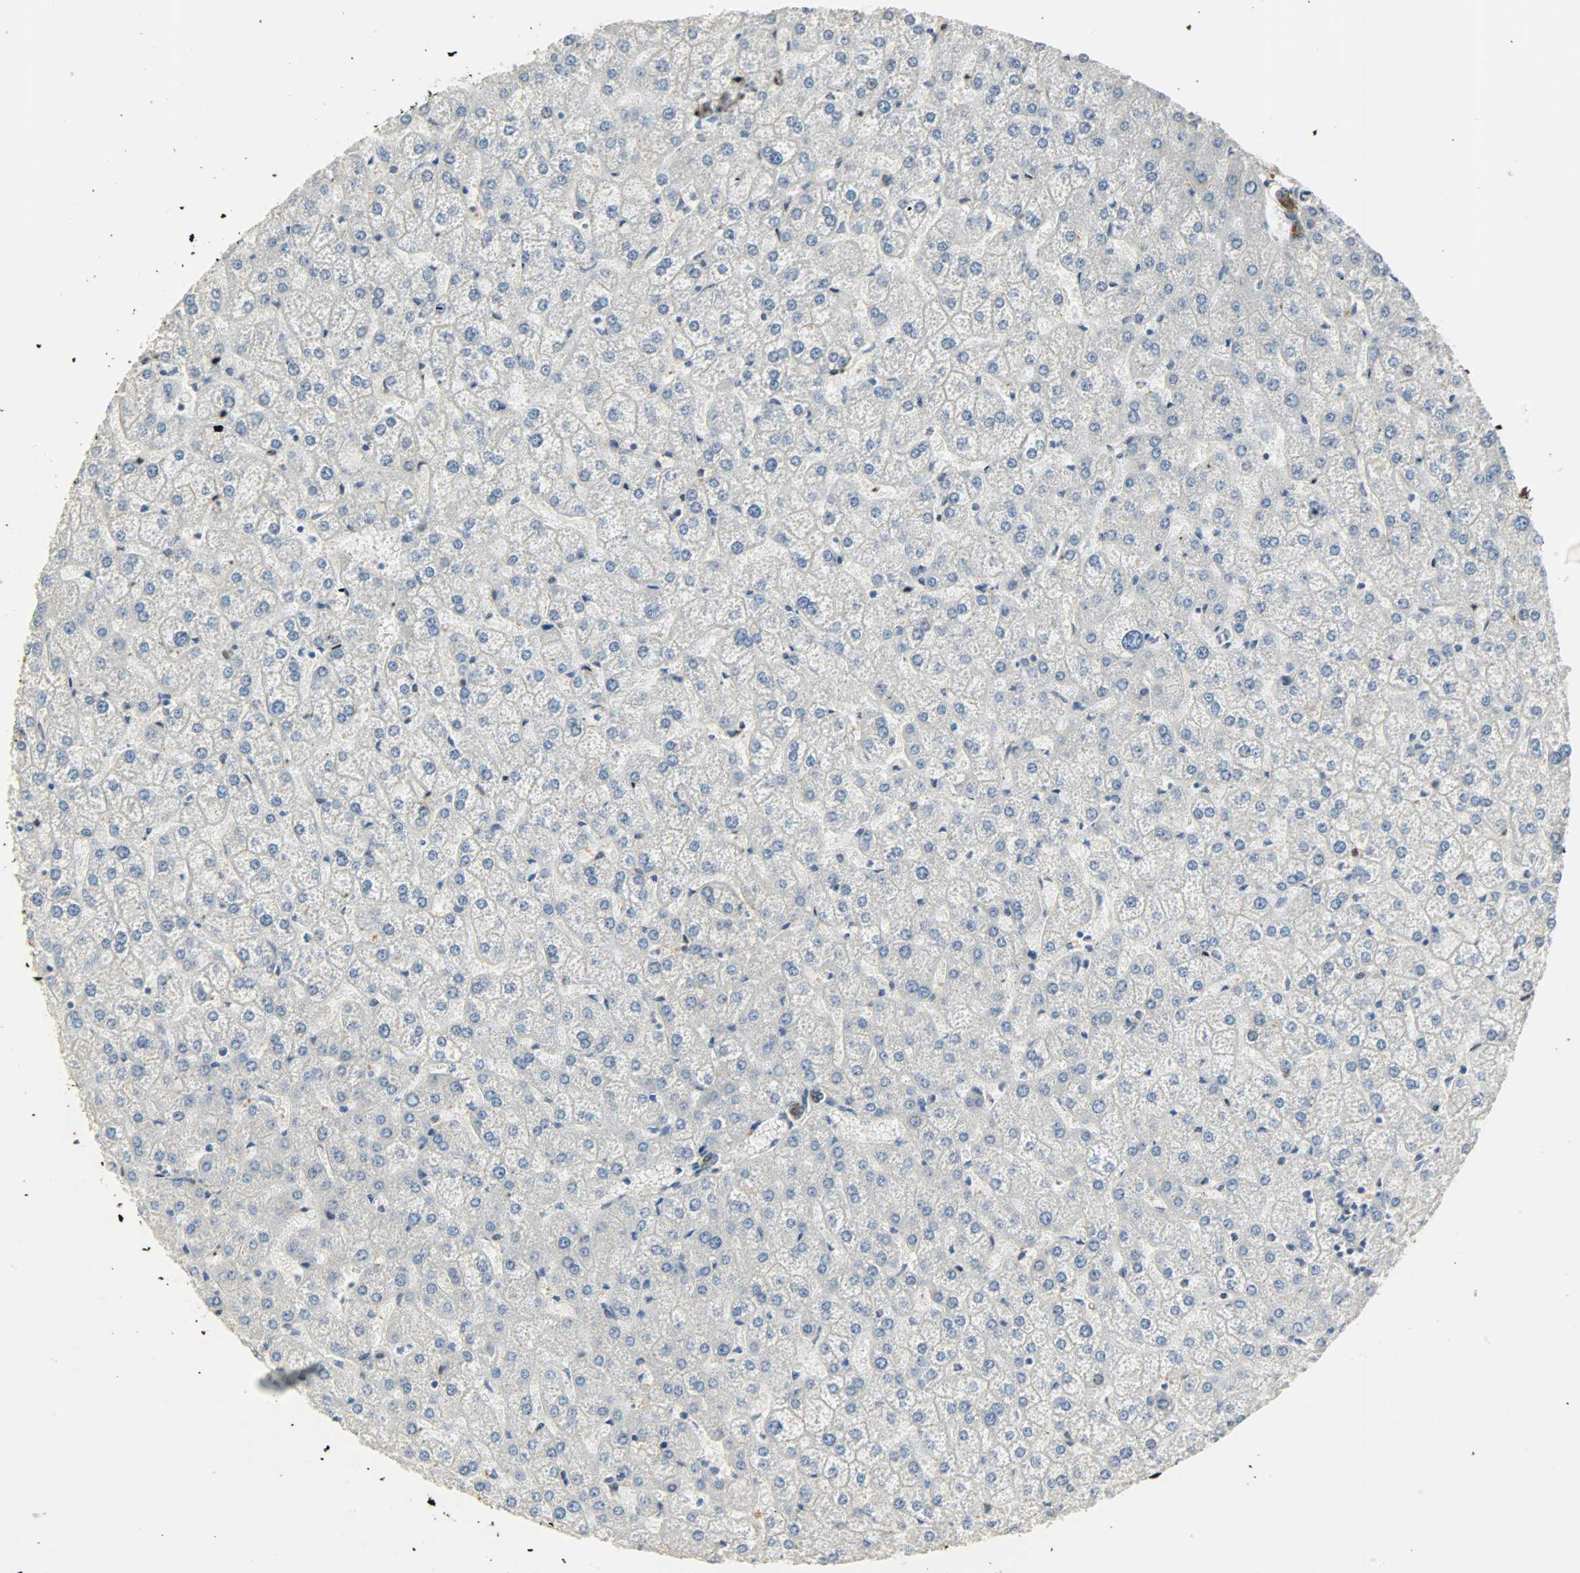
{"staining": {"intensity": "moderate", "quantity": ">75%", "location": "cytoplasmic/membranous"}, "tissue": "liver", "cell_type": "Cholangiocytes", "image_type": "normal", "snomed": [{"axis": "morphology", "description": "Normal tissue, NOS"}, {"axis": "topography", "description": "Liver"}], "caption": "Liver was stained to show a protein in brown. There is medium levels of moderate cytoplasmic/membranous staining in about >75% of cholangiocytes. Immunohistochemistry (ihc) stains the protein in brown and the nuclei are stained blue.", "gene": "USP13", "patient": {"sex": "female", "age": 32}}